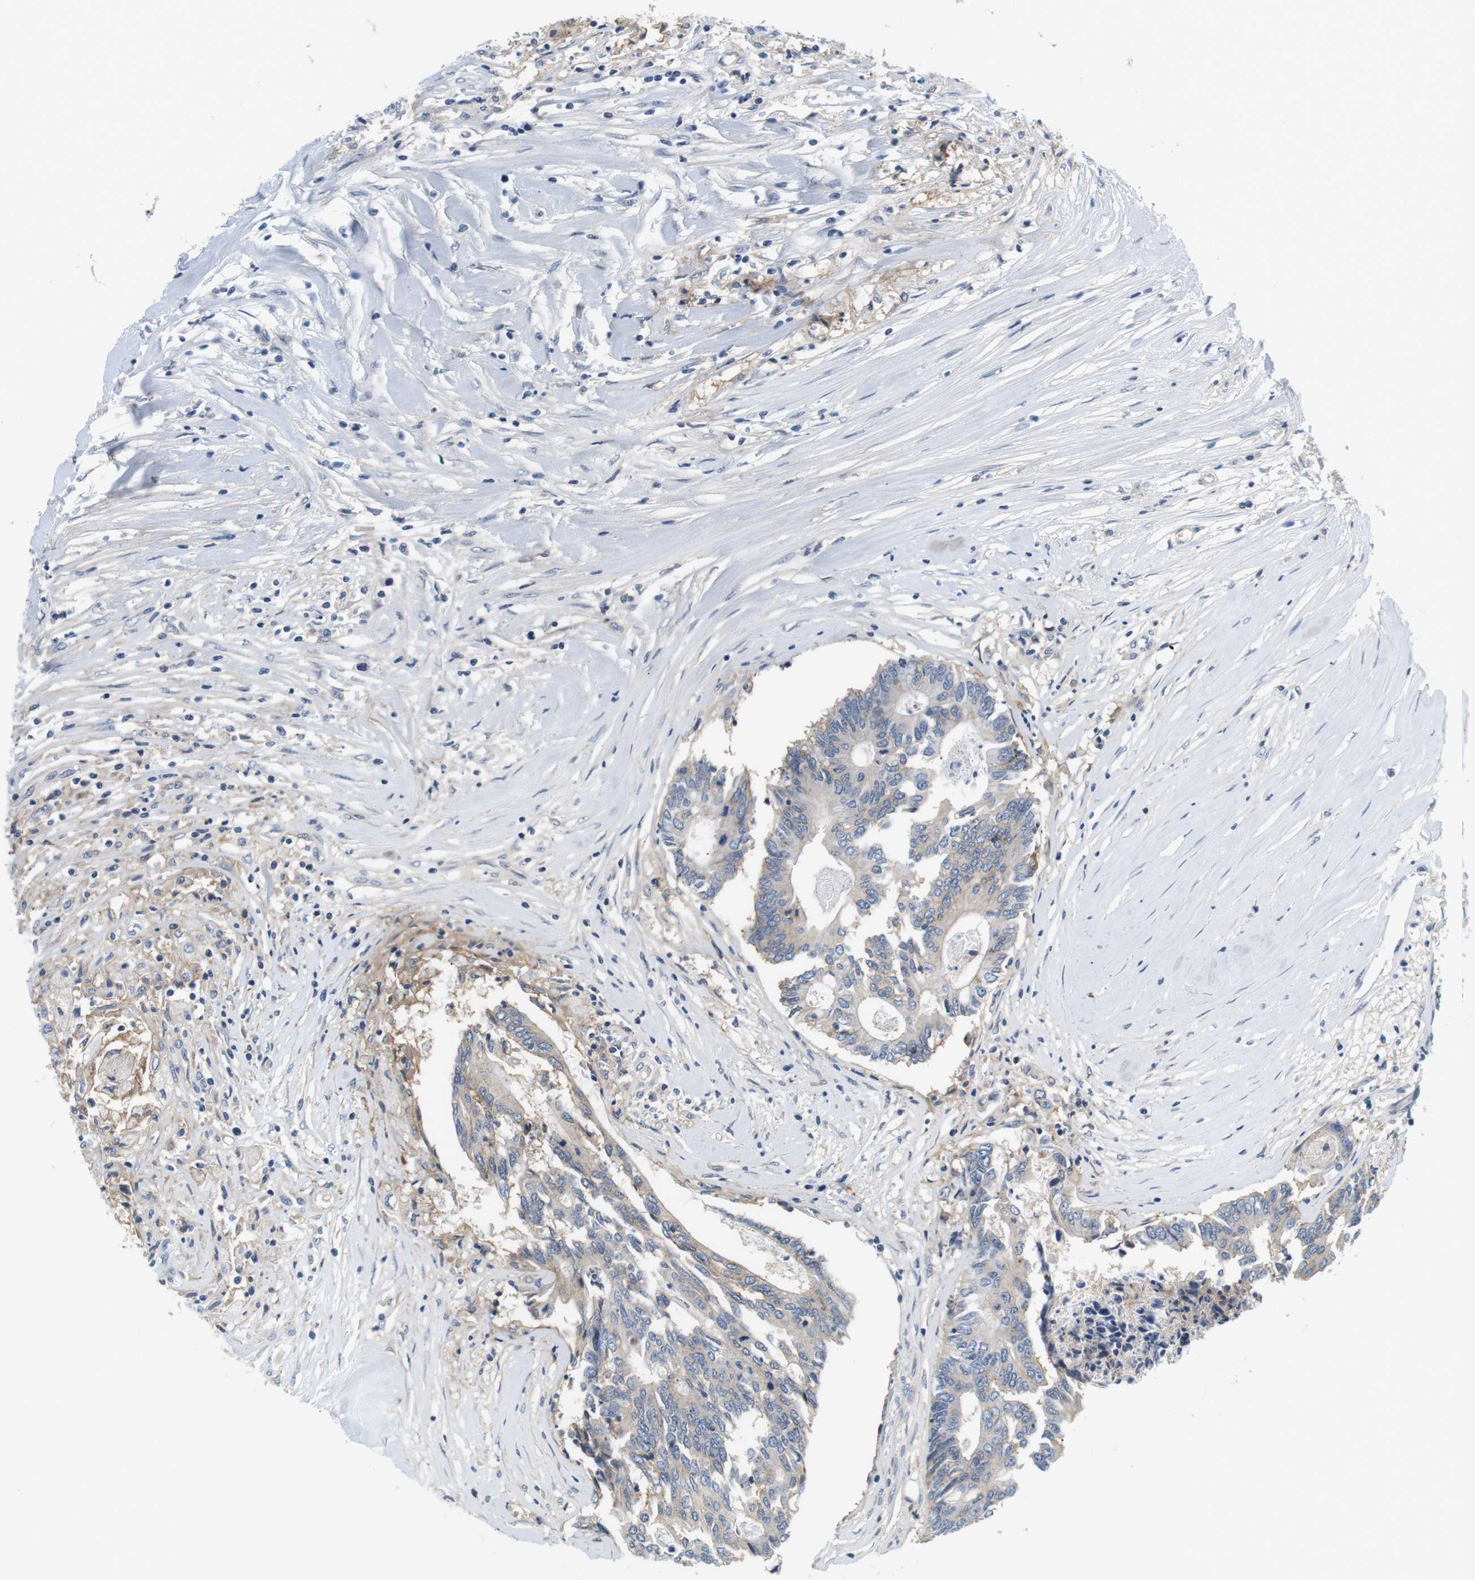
{"staining": {"intensity": "negative", "quantity": "none", "location": "none"}, "tissue": "colorectal cancer", "cell_type": "Tumor cells", "image_type": "cancer", "snomed": [{"axis": "morphology", "description": "Adenocarcinoma, NOS"}, {"axis": "topography", "description": "Rectum"}], "caption": "DAB (3,3'-diaminobenzidine) immunohistochemical staining of colorectal cancer (adenocarcinoma) demonstrates no significant staining in tumor cells. The staining is performed using DAB (3,3'-diaminobenzidine) brown chromogen with nuclei counter-stained in using hematoxylin.", "gene": "SLC30A1", "patient": {"sex": "male", "age": 63}}